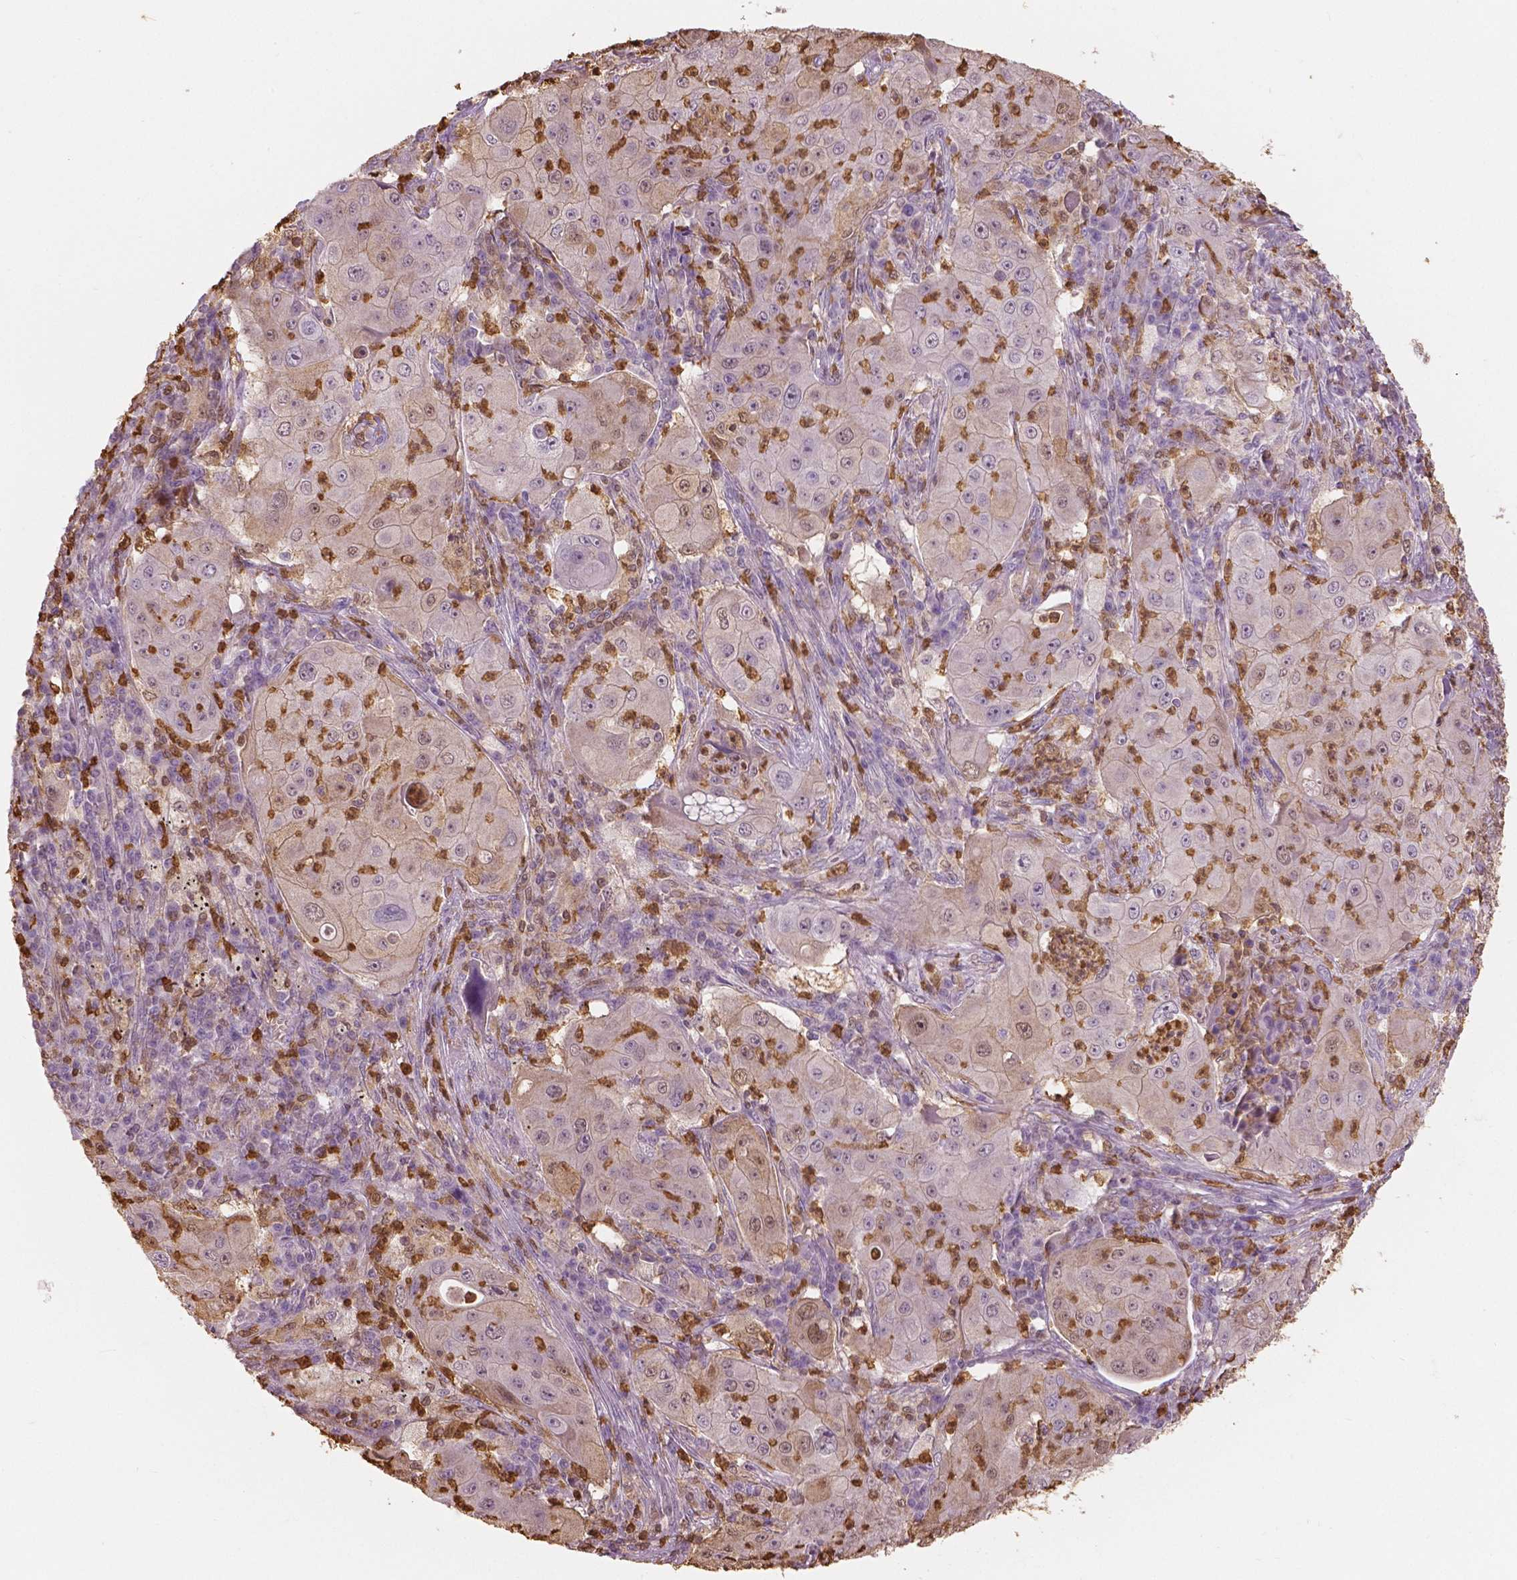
{"staining": {"intensity": "negative", "quantity": "none", "location": "none"}, "tissue": "lung cancer", "cell_type": "Tumor cells", "image_type": "cancer", "snomed": [{"axis": "morphology", "description": "Squamous cell carcinoma, NOS"}, {"axis": "topography", "description": "Lung"}], "caption": "Immunohistochemical staining of lung squamous cell carcinoma reveals no significant positivity in tumor cells.", "gene": "S100A4", "patient": {"sex": "female", "age": 59}}